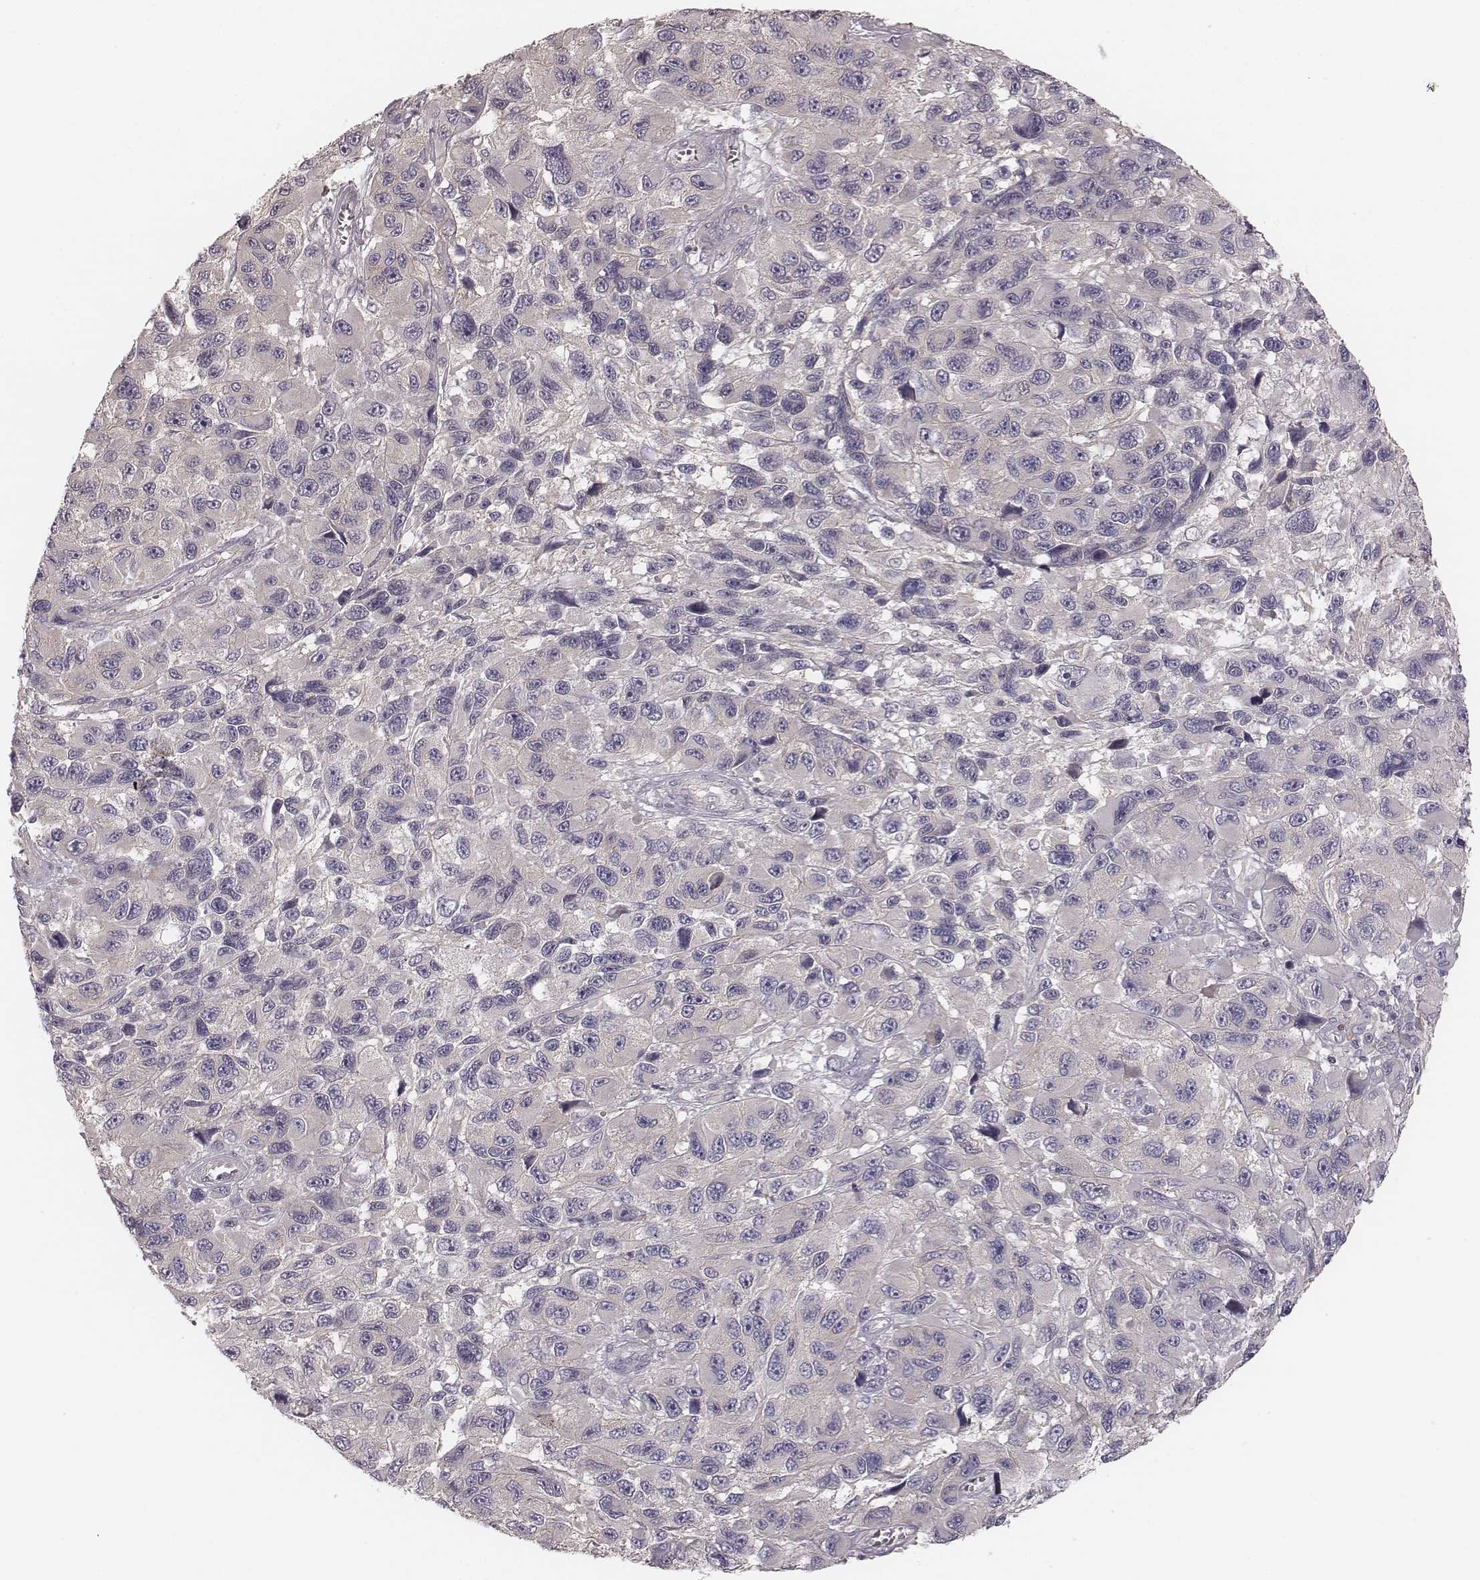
{"staining": {"intensity": "weak", "quantity": "<25%", "location": "cytoplasmic/membranous"}, "tissue": "melanoma", "cell_type": "Tumor cells", "image_type": "cancer", "snomed": [{"axis": "morphology", "description": "Malignant melanoma, NOS"}, {"axis": "topography", "description": "Skin"}], "caption": "IHC of human melanoma shows no positivity in tumor cells. (DAB immunohistochemistry visualized using brightfield microscopy, high magnification).", "gene": "TDRD5", "patient": {"sex": "male", "age": 53}}